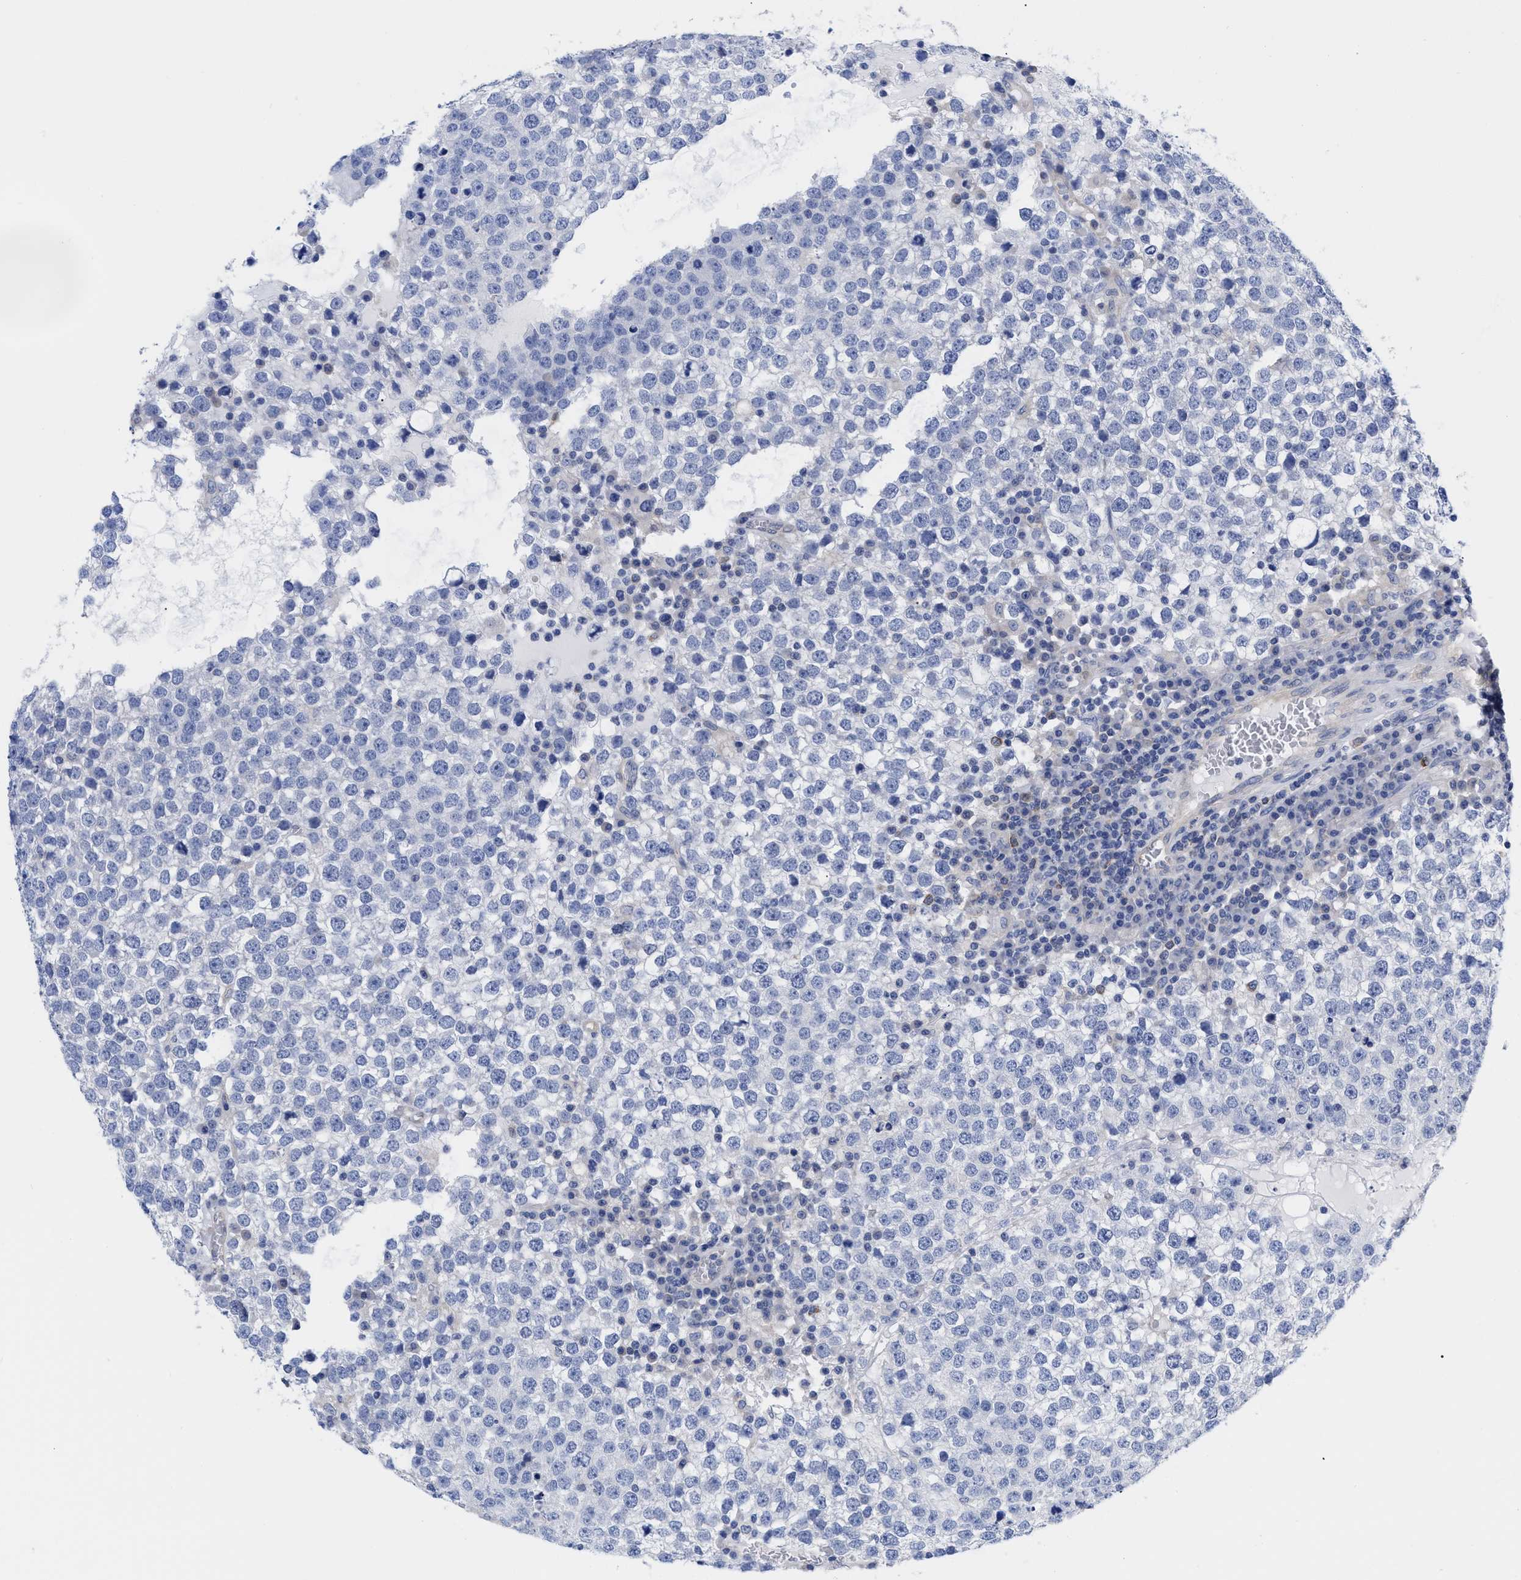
{"staining": {"intensity": "negative", "quantity": "none", "location": "none"}, "tissue": "testis cancer", "cell_type": "Tumor cells", "image_type": "cancer", "snomed": [{"axis": "morphology", "description": "Seminoma, NOS"}, {"axis": "topography", "description": "Testis"}], "caption": "Immunohistochemistry of testis cancer demonstrates no staining in tumor cells. (Immunohistochemistry (ihc), brightfield microscopy, high magnification).", "gene": "IRAG2", "patient": {"sex": "male", "age": 65}}